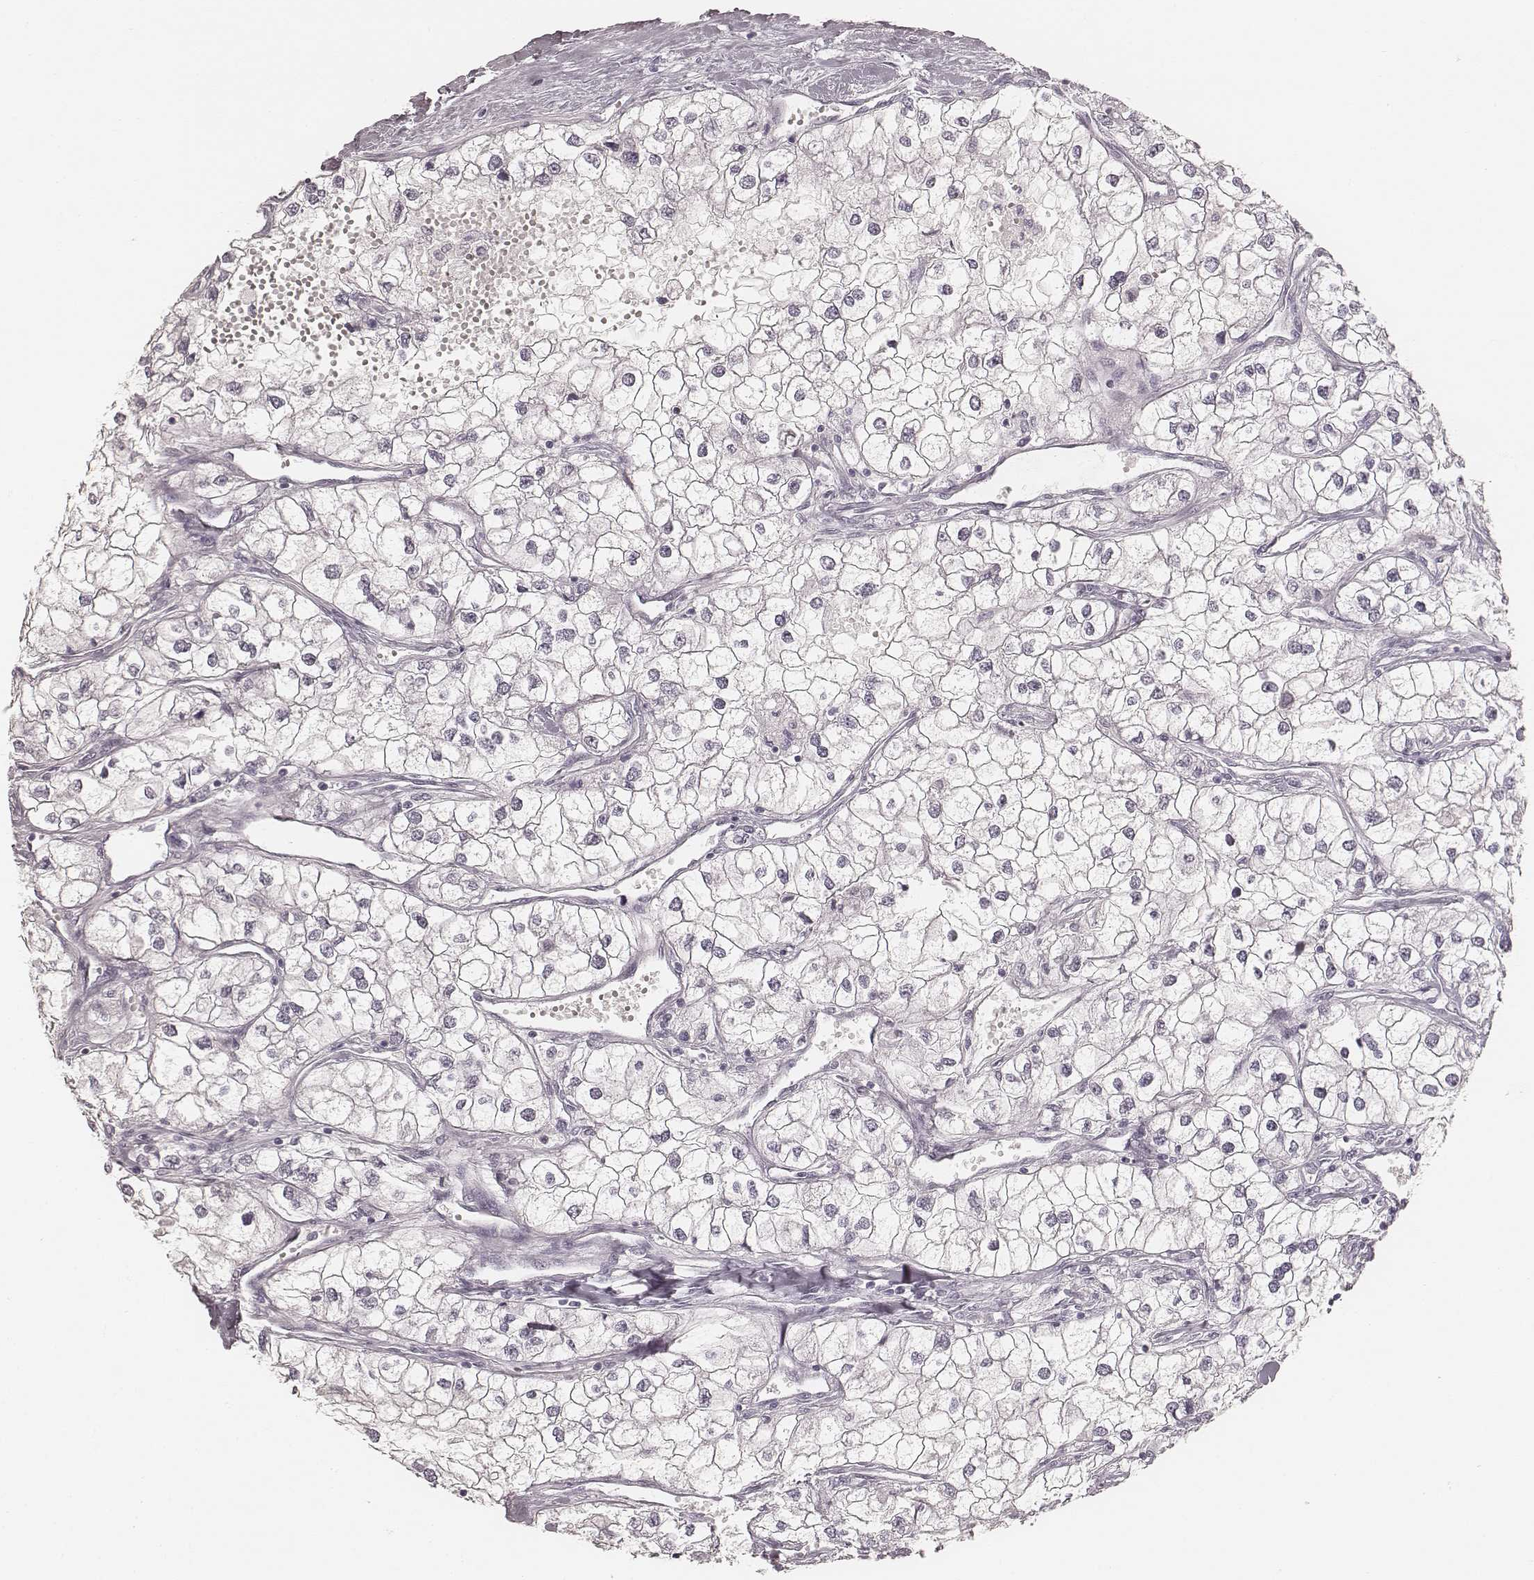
{"staining": {"intensity": "negative", "quantity": "none", "location": "none"}, "tissue": "renal cancer", "cell_type": "Tumor cells", "image_type": "cancer", "snomed": [{"axis": "morphology", "description": "Adenocarcinoma, NOS"}, {"axis": "topography", "description": "Kidney"}], "caption": "An image of adenocarcinoma (renal) stained for a protein exhibits no brown staining in tumor cells.", "gene": "KRT26", "patient": {"sex": "male", "age": 59}}